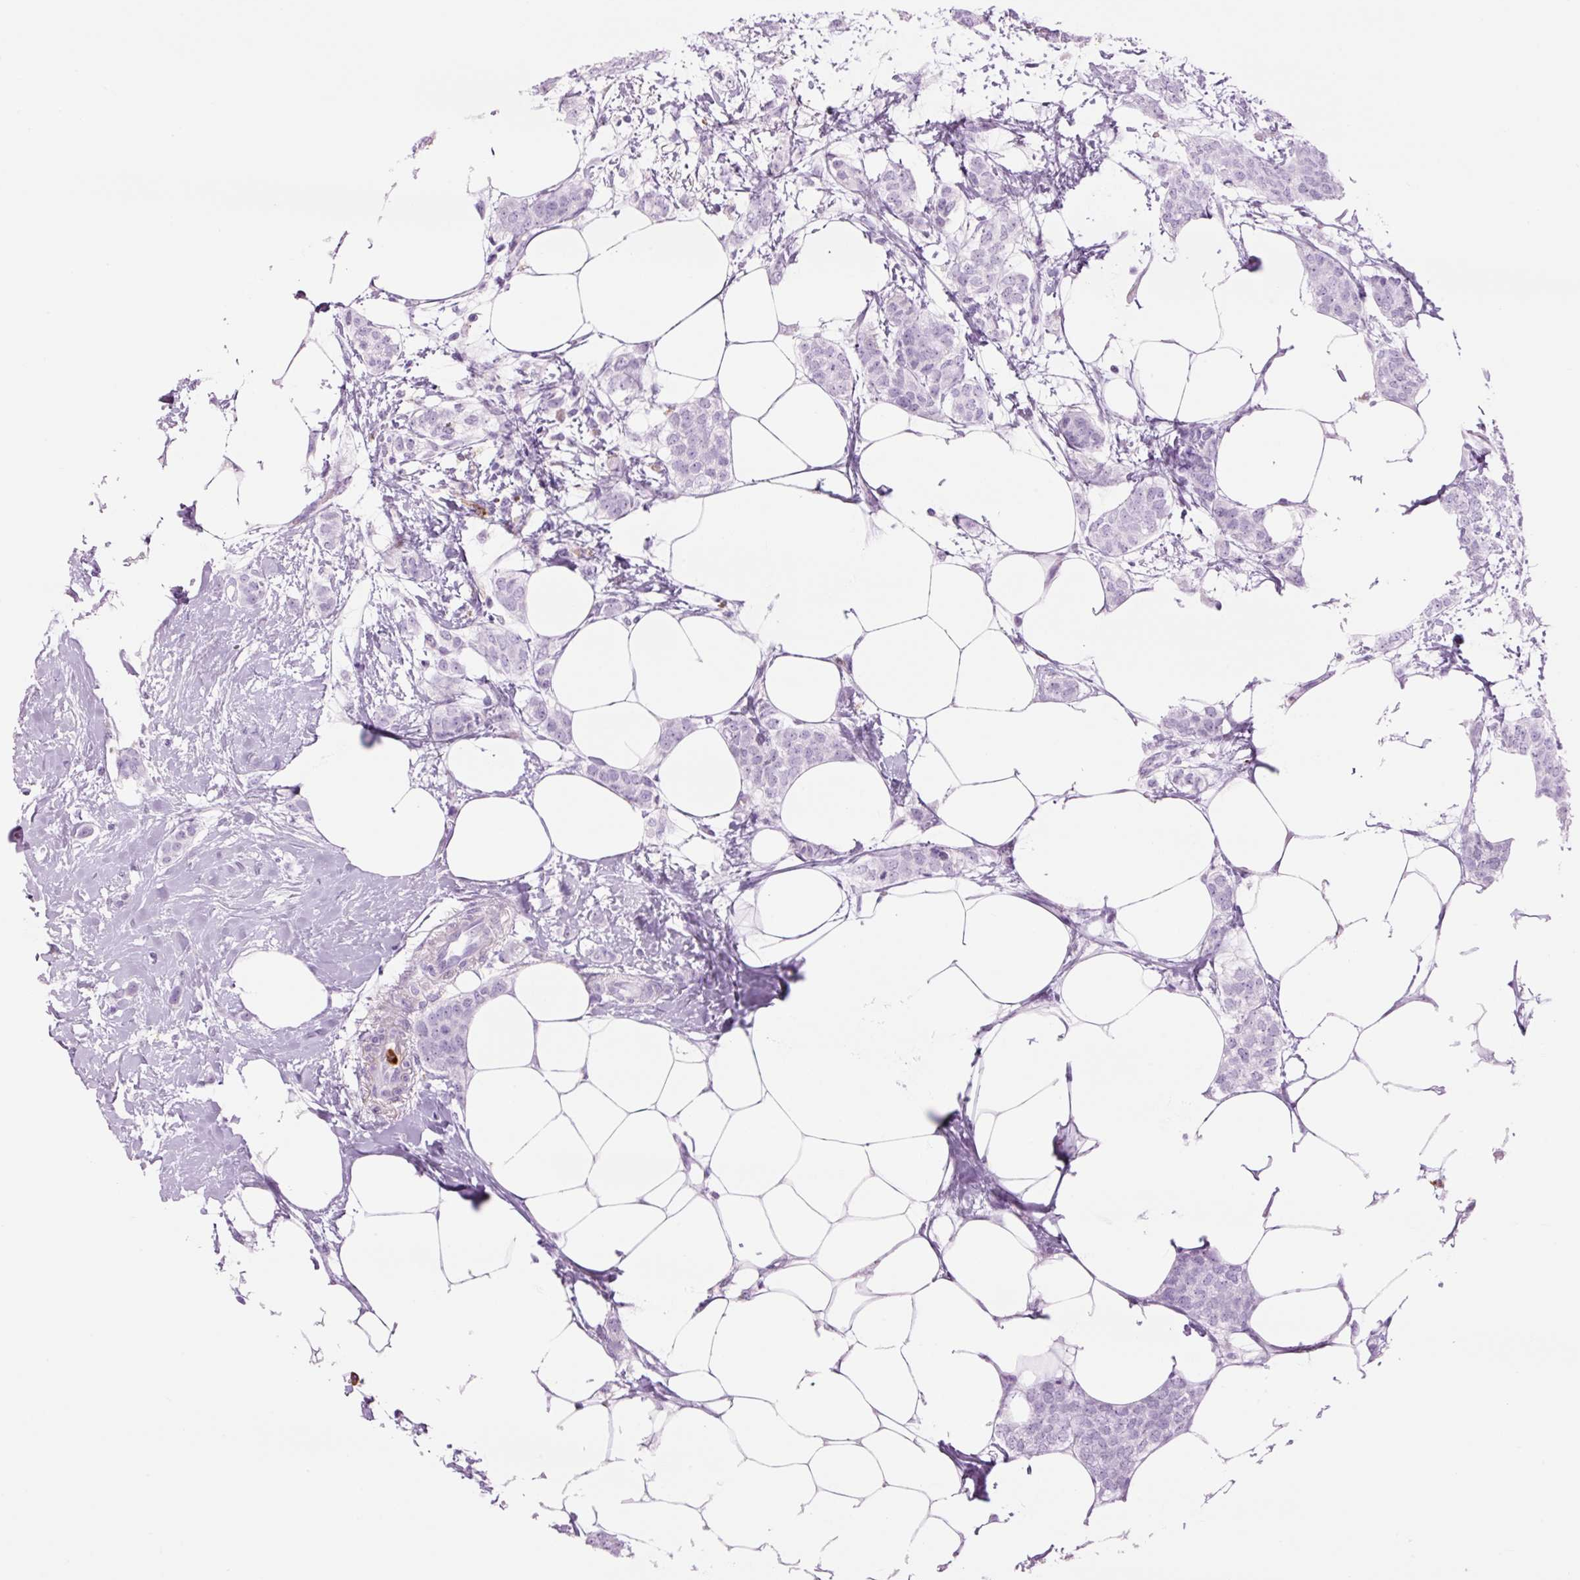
{"staining": {"intensity": "negative", "quantity": "none", "location": "none"}, "tissue": "breast cancer", "cell_type": "Tumor cells", "image_type": "cancer", "snomed": [{"axis": "morphology", "description": "Duct carcinoma"}, {"axis": "topography", "description": "Breast"}], "caption": "High magnification brightfield microscopy of breast cancer (infiltrating ductal carcinoma) stained with DAB (3,3'-diaminobenzidine) (brown) and counterstained with hematoxylin (blue): tumor cells show no significant positivity.", "gene": "LYZ", "patient": {"sex": "female", "age": 72}}